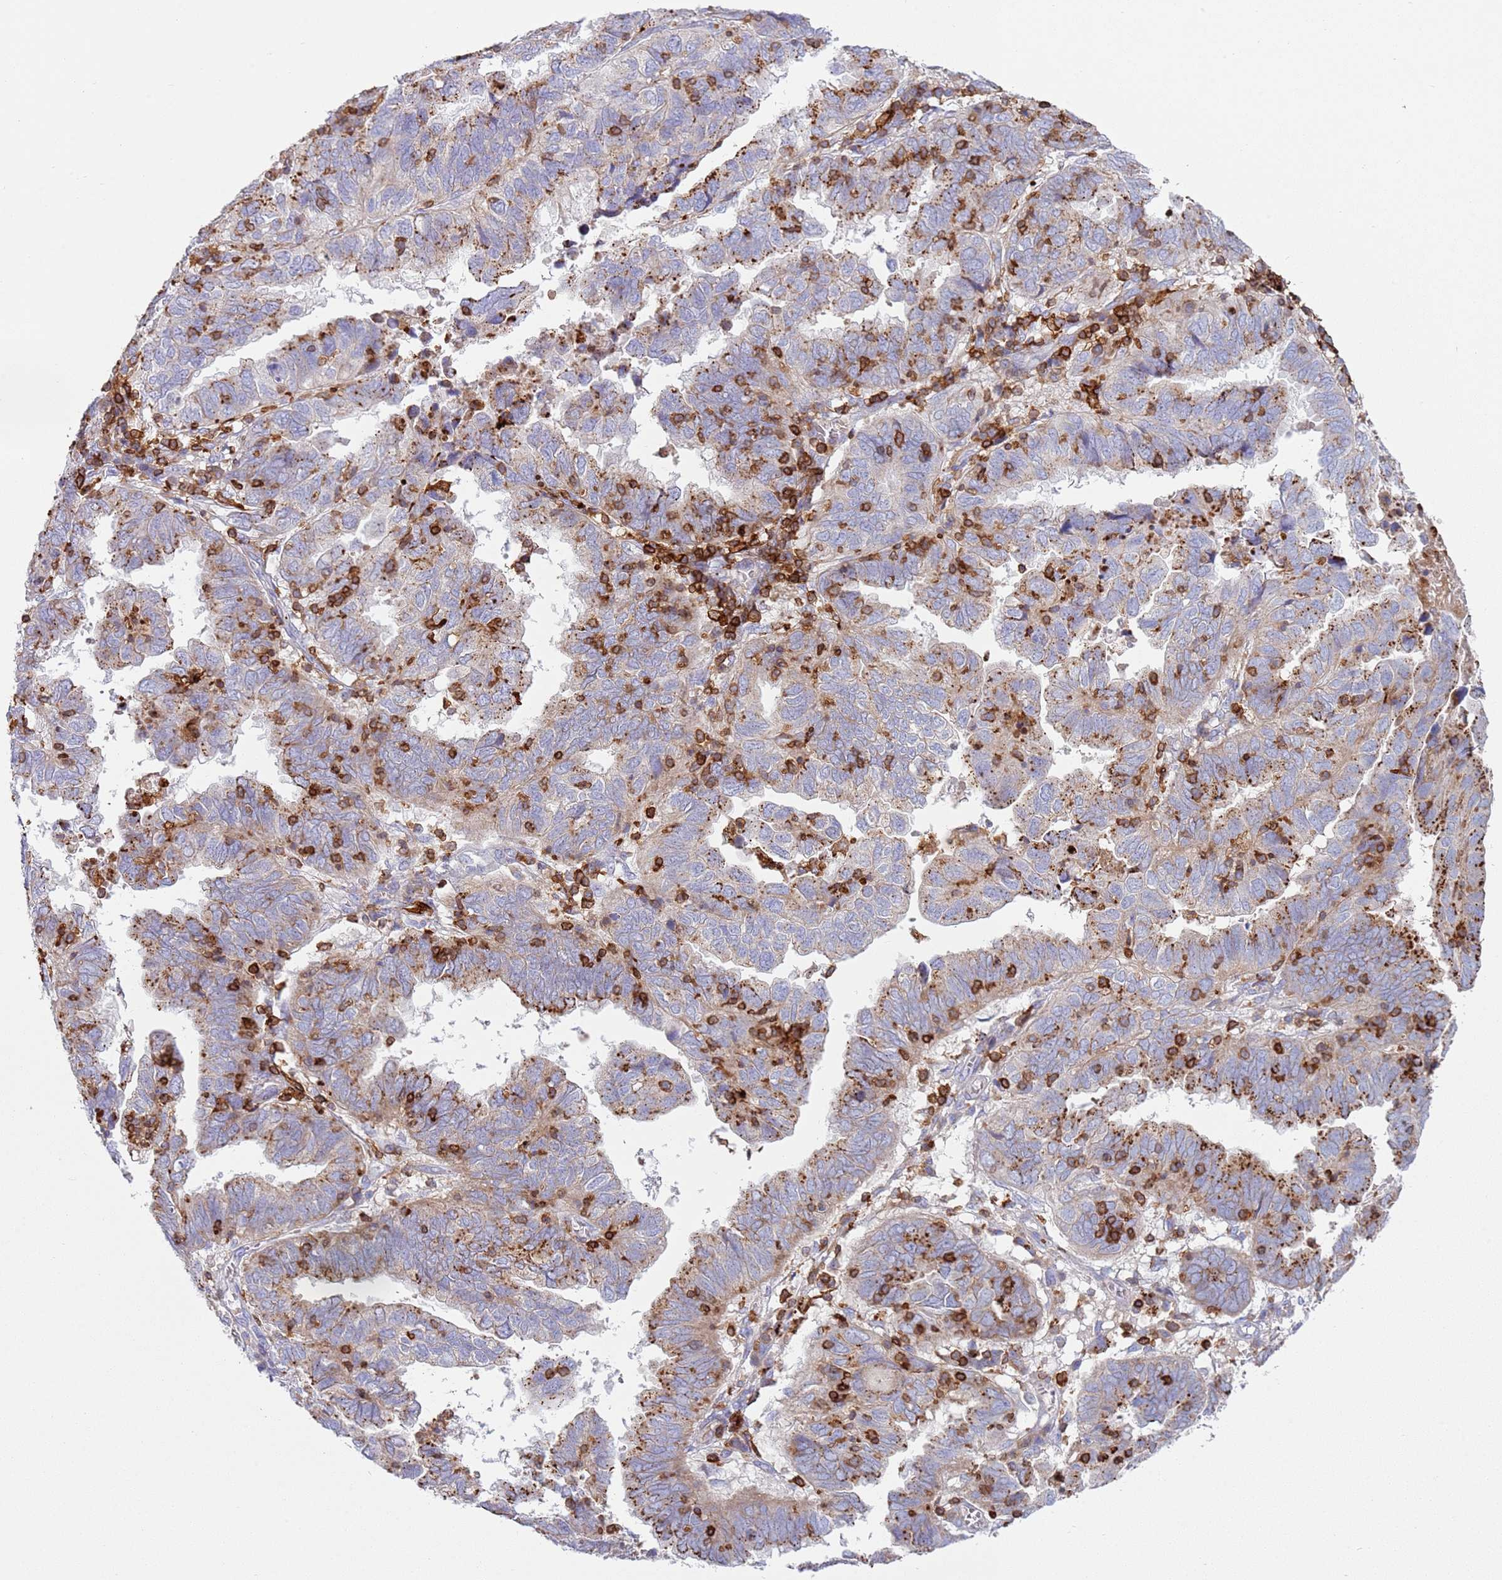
{"staining": {"intensity": "moderate", "quantity": ">75%", "location": "cytoplasmic/membranous"}, "tissue": "endometrial cancer", "cell_type": "Tumor cells", "image_type": "cancer", "snomed": [{"axis": "morphology", "description": "Adenocarcinoma, NOS"}, {"axis": "topography", "description": "Uterus"}], "caption": "A medium amount of moderate cytoplasmic/membranous positivity is present in about >75% of tumor cells in endometrial cancer tissue.", "gene": "TTPAL", "patient": {"sex": "female", "age": 77}}